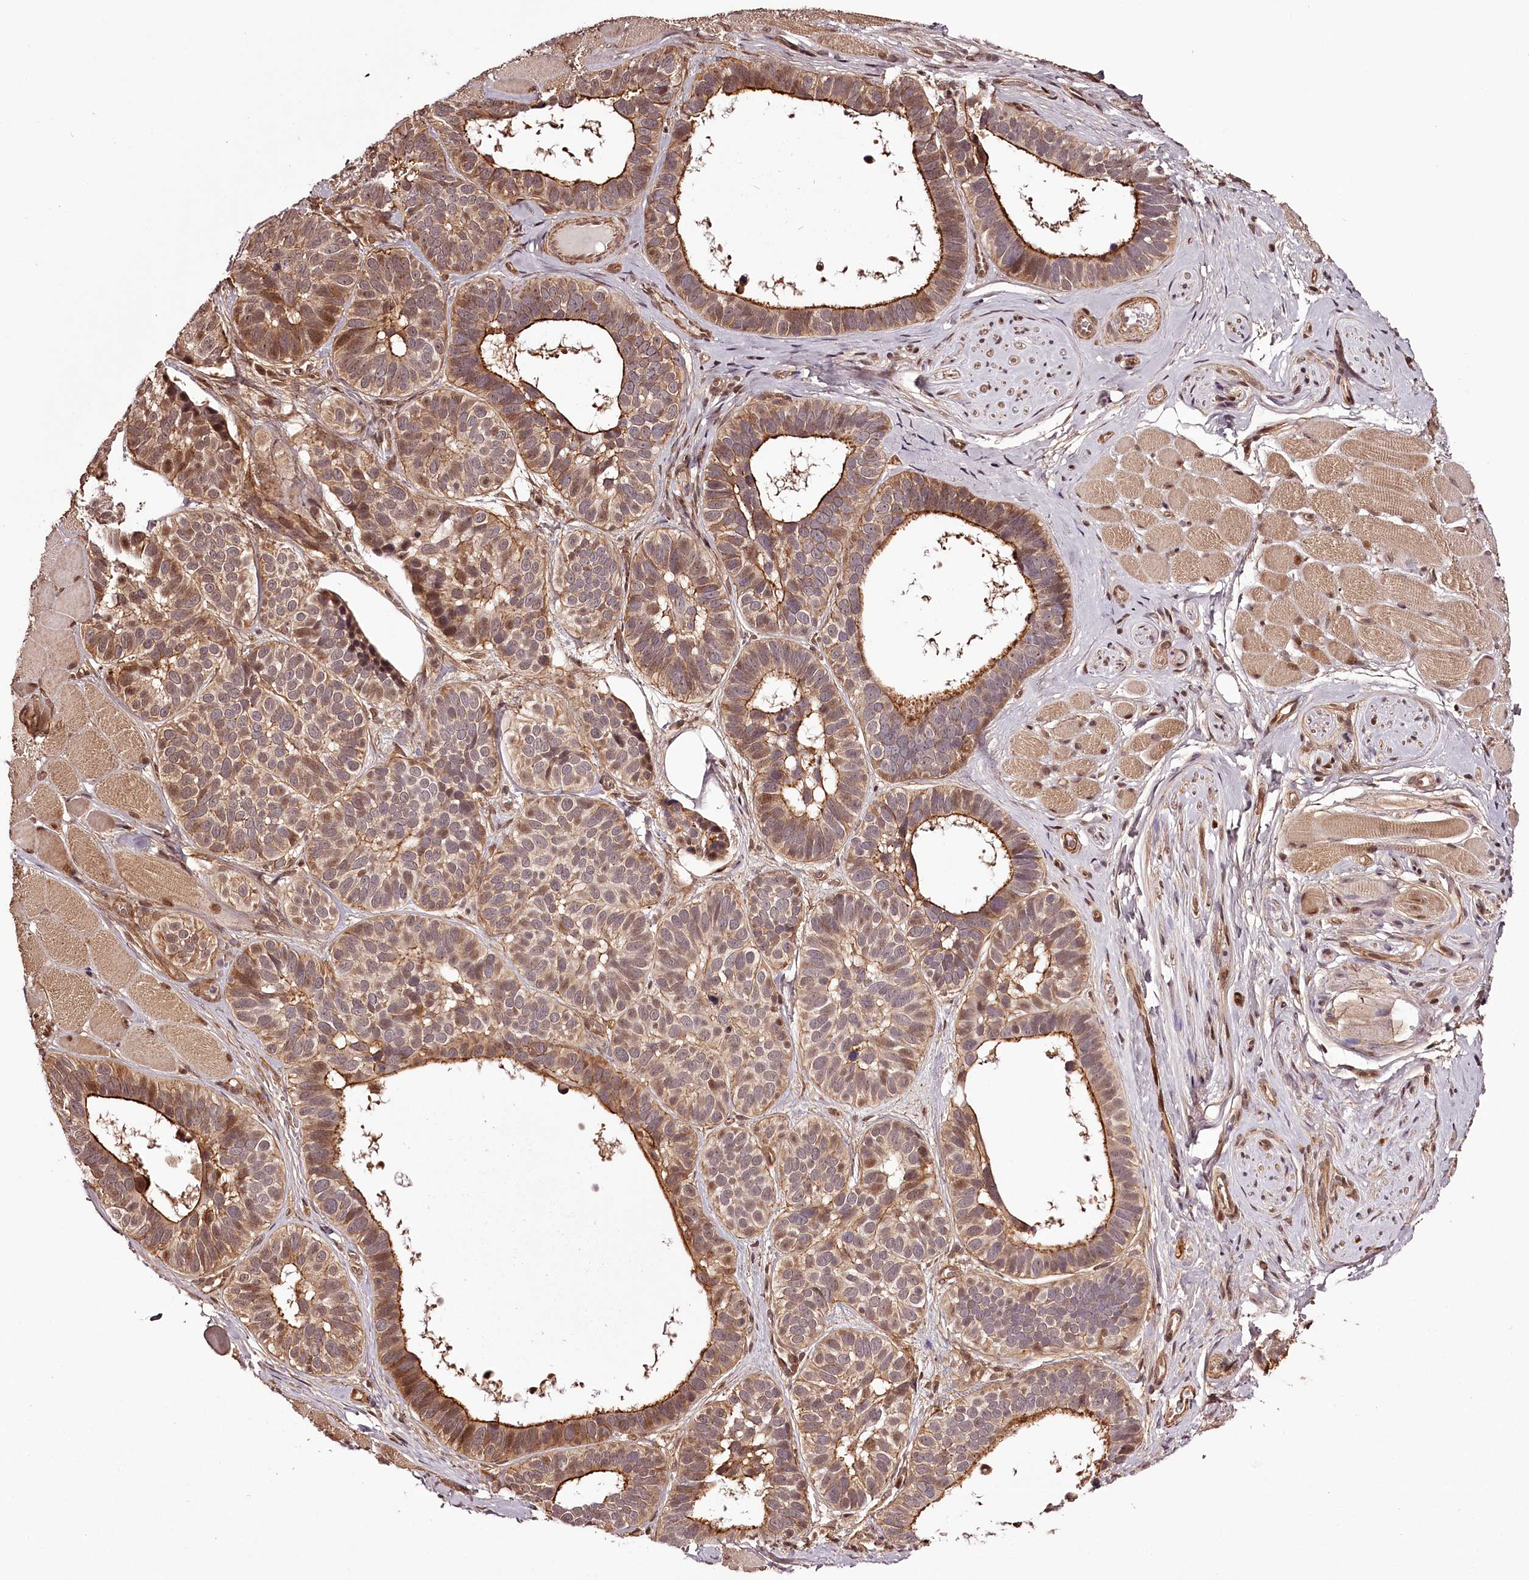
{"staining": {"intensity": "moderate", "quantity": ">75%", "location": "cytoplasmic/membranous,nuclear"}, "tissue": "skin cancer", "cell_type": "Tumor cells", "image_type": "cancer", "snomed": [{"axis": "morphology", "description": "Basal cell carcinoma"}, {"axis": "topography", "description": "Skin"}], "caption": "This photomicrograph exhibits immunohistochemistry staining of skin cancer, with medium moderate cytoplasmic/membranous and nuclear positivity in about >75% of tumor cells.", "gene": "TTC33", "patient": {"sex": "male", "age": 62}}